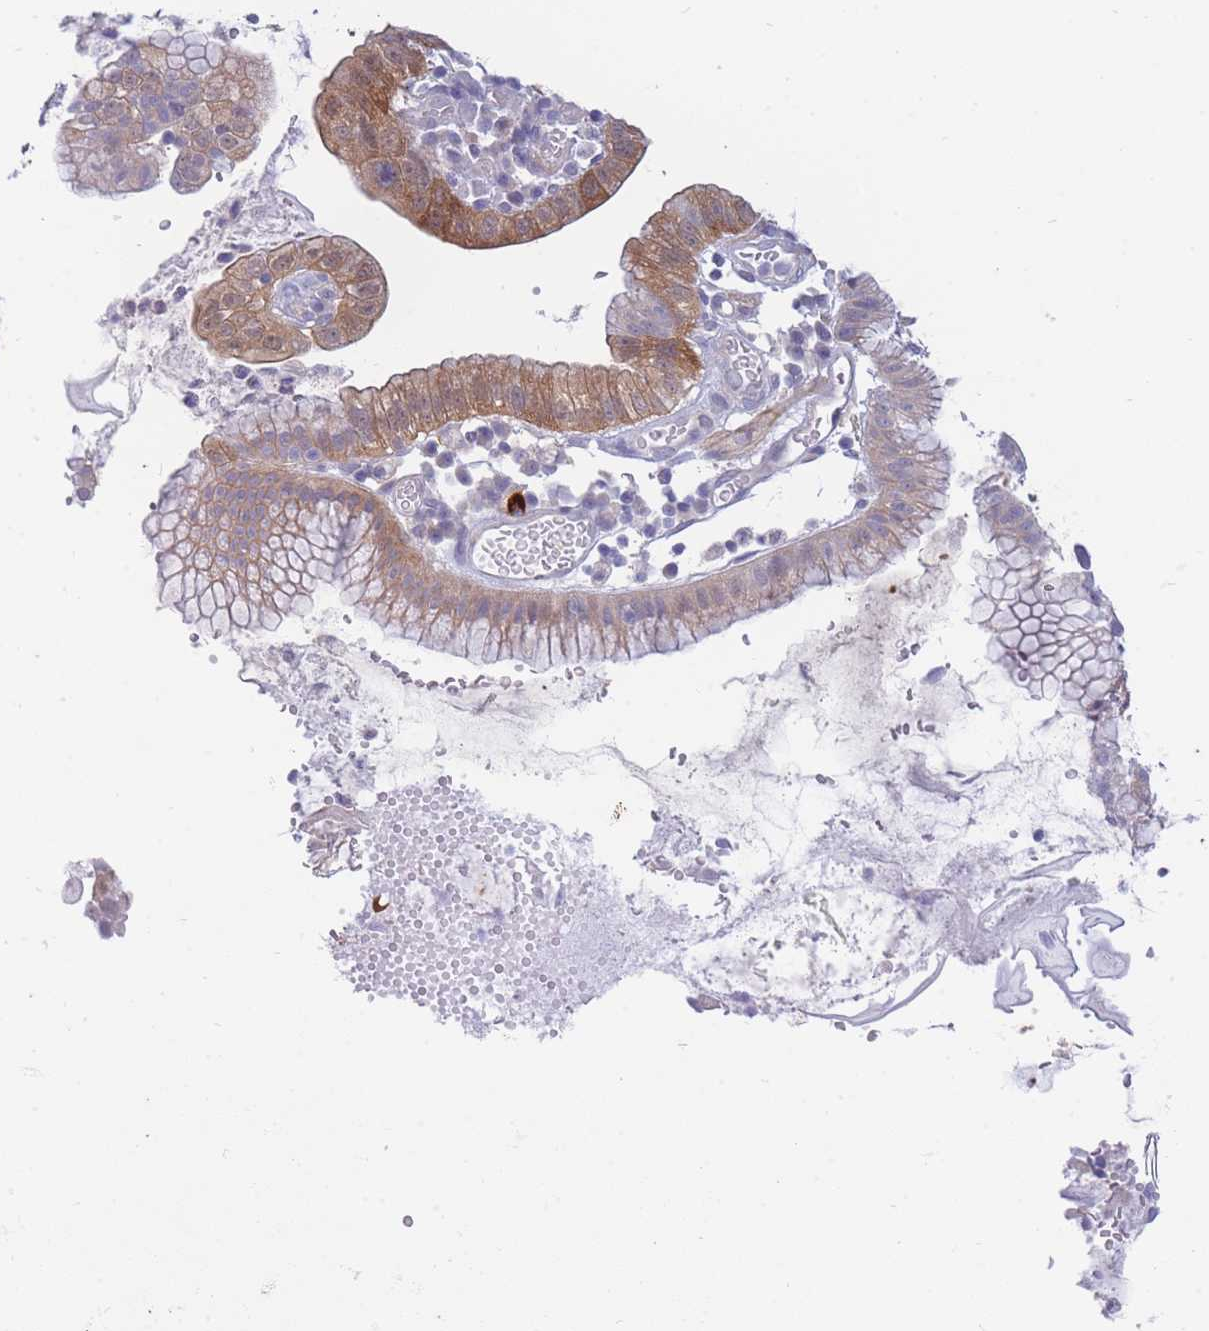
{"staining": {"intensity": "moderate", "quantity": "25%-75%", "location": "cytoplasmic/membranous"}, "tissue": "stomach cancer", "cell_type": "Tumor cells", "image_type": "cancer", "snomed": [{"axis": "morphology", "description": "Adenocarcinoma, NOS"}, {"axis": "topography", "description": "Stomach"}], "caption": "IHC of stomach cancer displays medium levels of moderate cytoplasmic/membranous staining in approximately 25%-75% of tumor cells.", "gene": "SUGT1", "patient": {"sex": "male", "age": 55}}